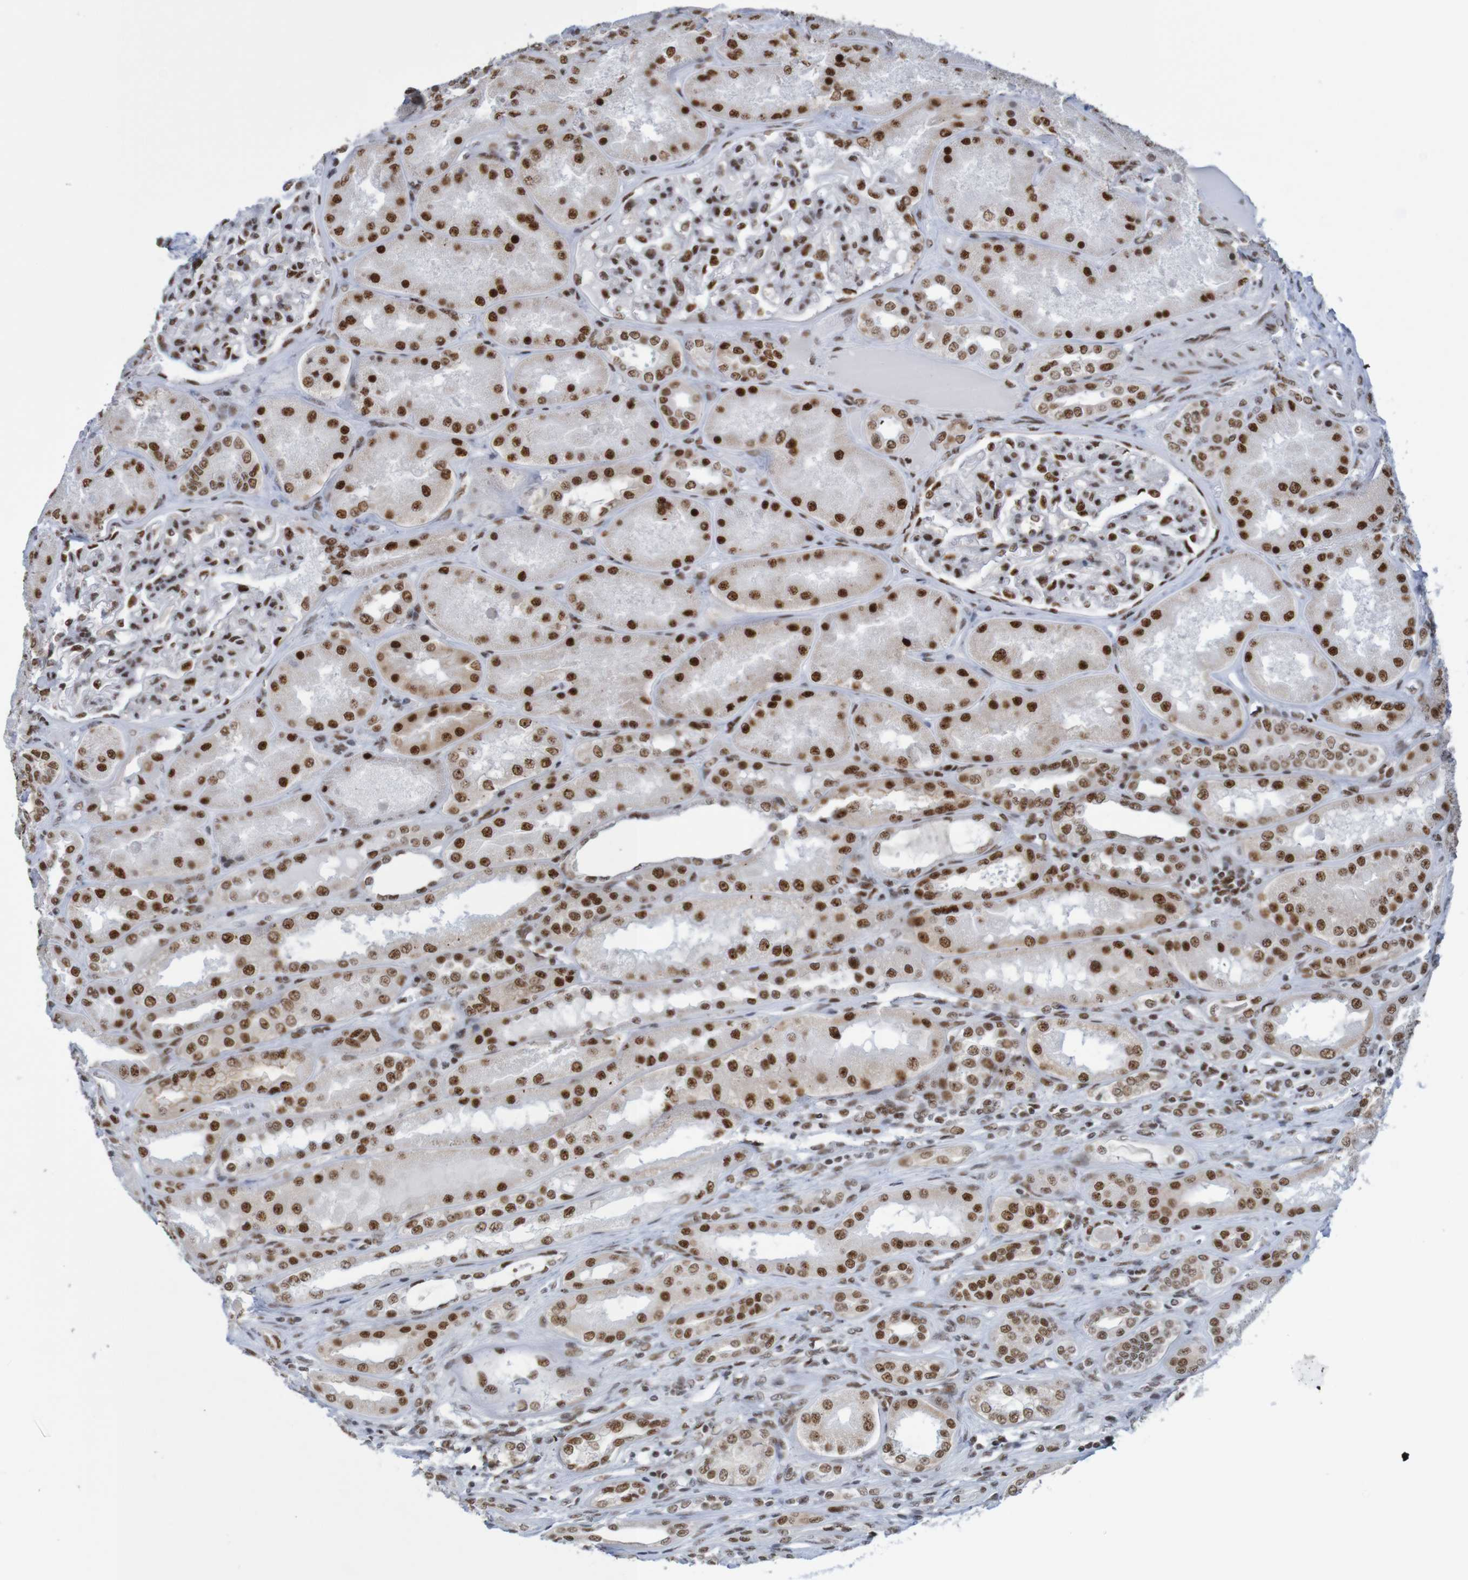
{"staining": {"intensity": "strong", "quantity": ">75%", "location": "nuclear"}, "tissue": "kidney", "cell_type": "Cells in glomeruli", "image_type": "normal", "snomed": [{"axis": "morphology", "description": "Normal tissue, NOS"}, {"axis": "topography", "description": "Kidney"}], "caption": "A micrograph of kidney stained for a protein exhibits strong nuclear brown staining in cells in glomeruli.", "gene": "THRAP3", "patient": {"sex": "female", "age": 56}}